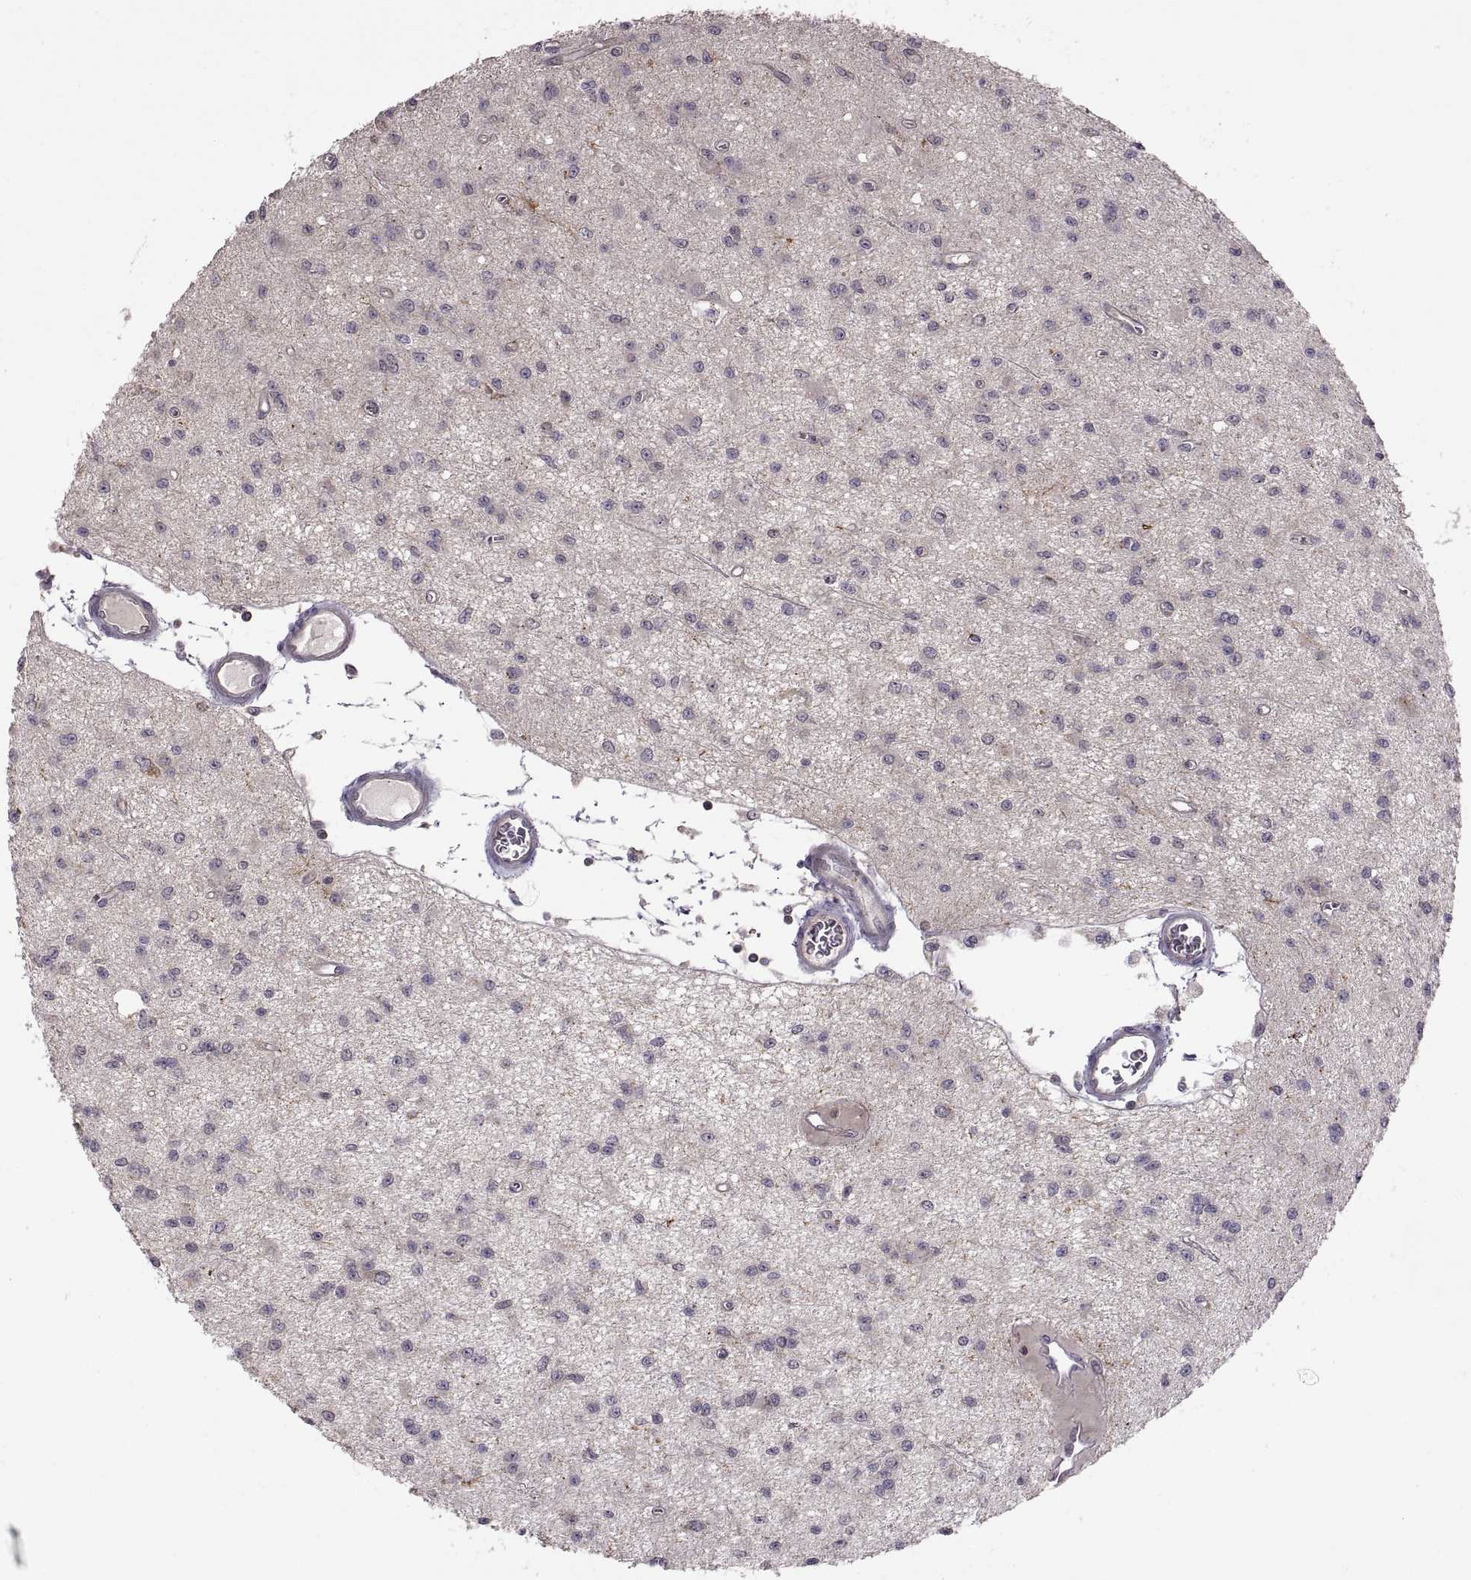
{"staining": {"intensity": "negative", "quantity": "none", "location": "none"}, "tissue": "glioma", "cell_type": "Tumor cells", "image_type": "cancer", "snomed": [{"axis": "morphology", "description": "Glioma, malignant, Low grade"}, {"axis": "topography", "description": "Brain"}], "caption": "Immunohistochemistry photomicrograph of neoplastic tissue: human glioma stained with DAB (3,3'-diaminobenzidine) demonstrates no significant protein expression in tumor cells.", "gene": "NMNAT2", "patient": {"sex": "female", "age": 45}}